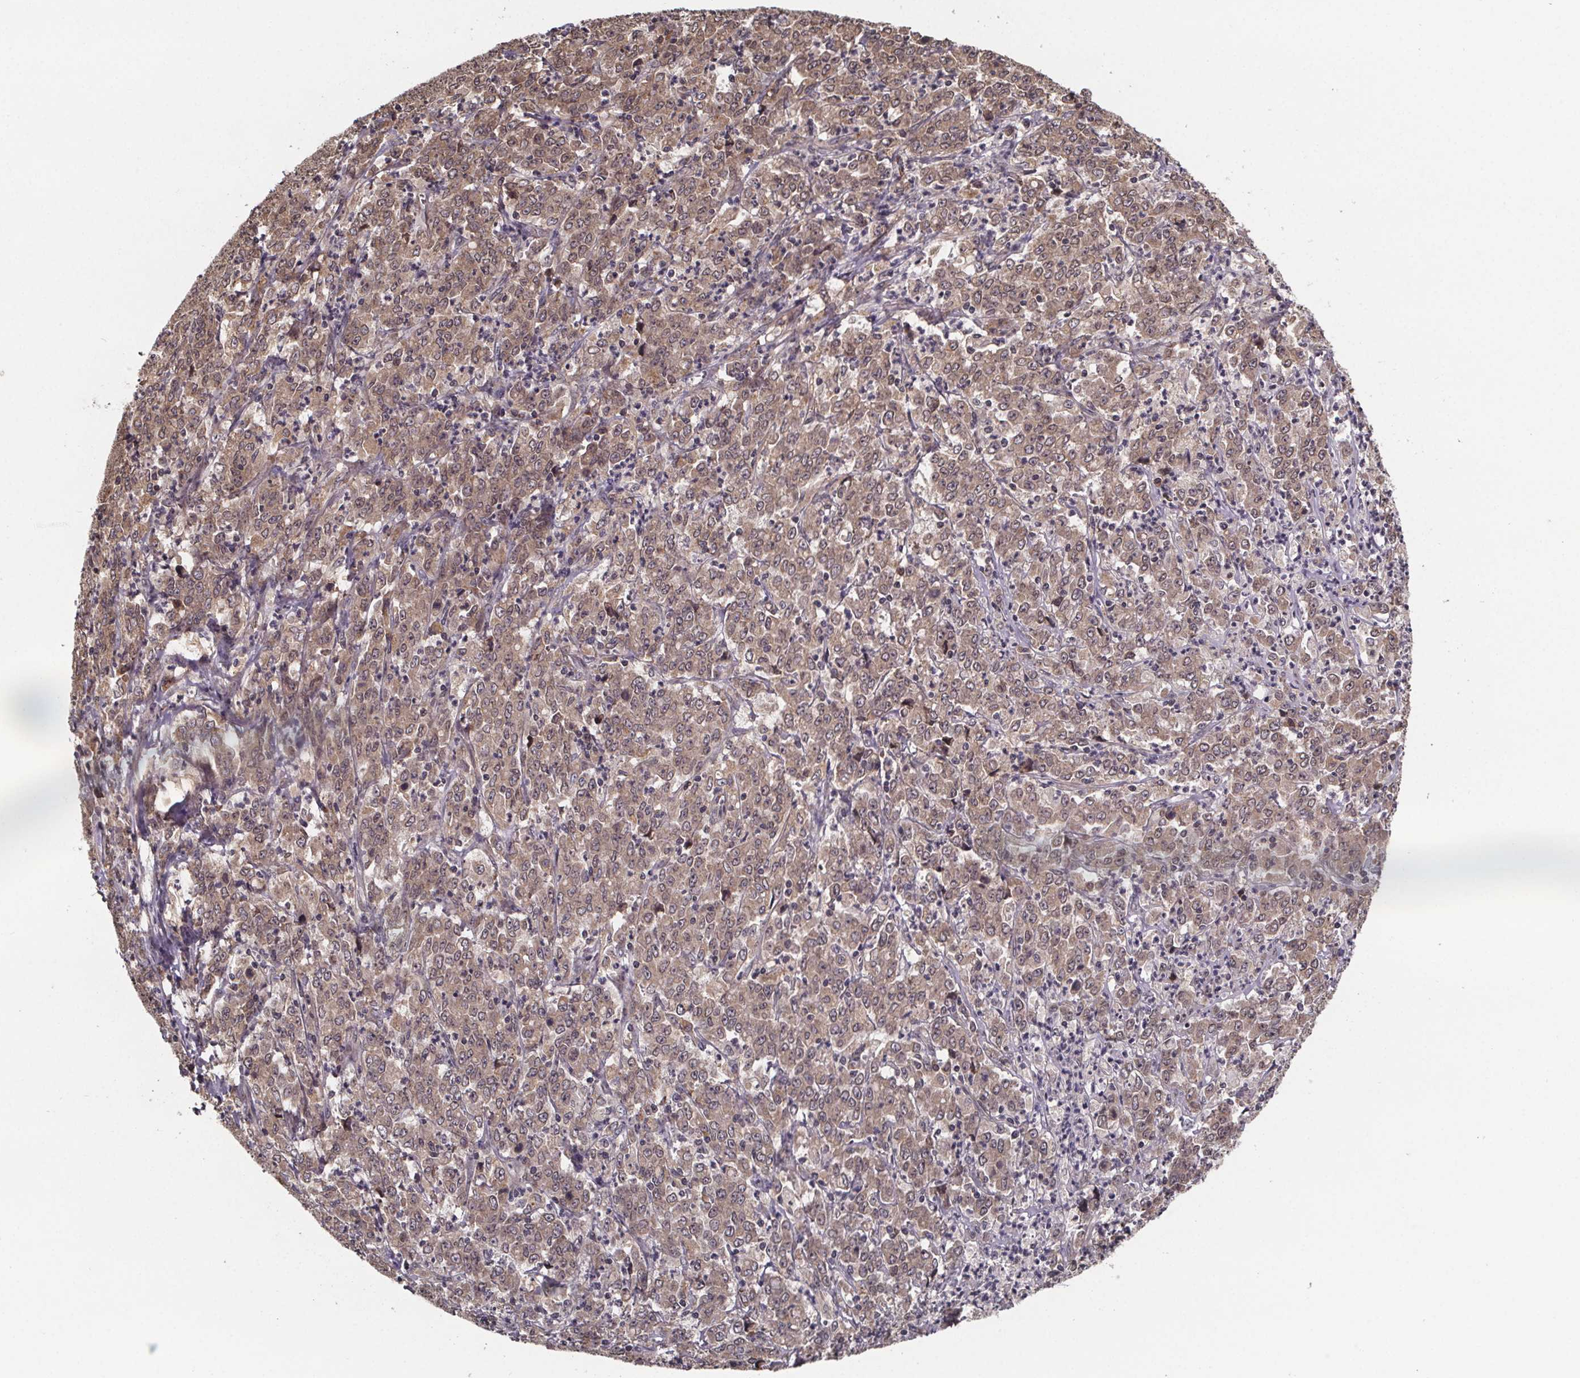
{"staining": {"intensity": "weak", "quantity": ">75%", "location": "cytoplasmic/membranous"}, "tissue": "stomach cancer", "cell_type": "Tumor cells", "image_type": "cancer", "snomed": [{"axis": "morphology", "description": "Adenocarcinoma, NOS"}, {"axis": "topography", "description": "Stomach, lower"}], "caption": "Immunohistochemistry (IHC) (DAB) staining of human stomach cancer (adenocarcinoma) shows weak cytoplasmic/membranous protein expression in about >75% of tumor cells.", "gene": "SAT1", "patient": {"sex": "female", "age": 71}}